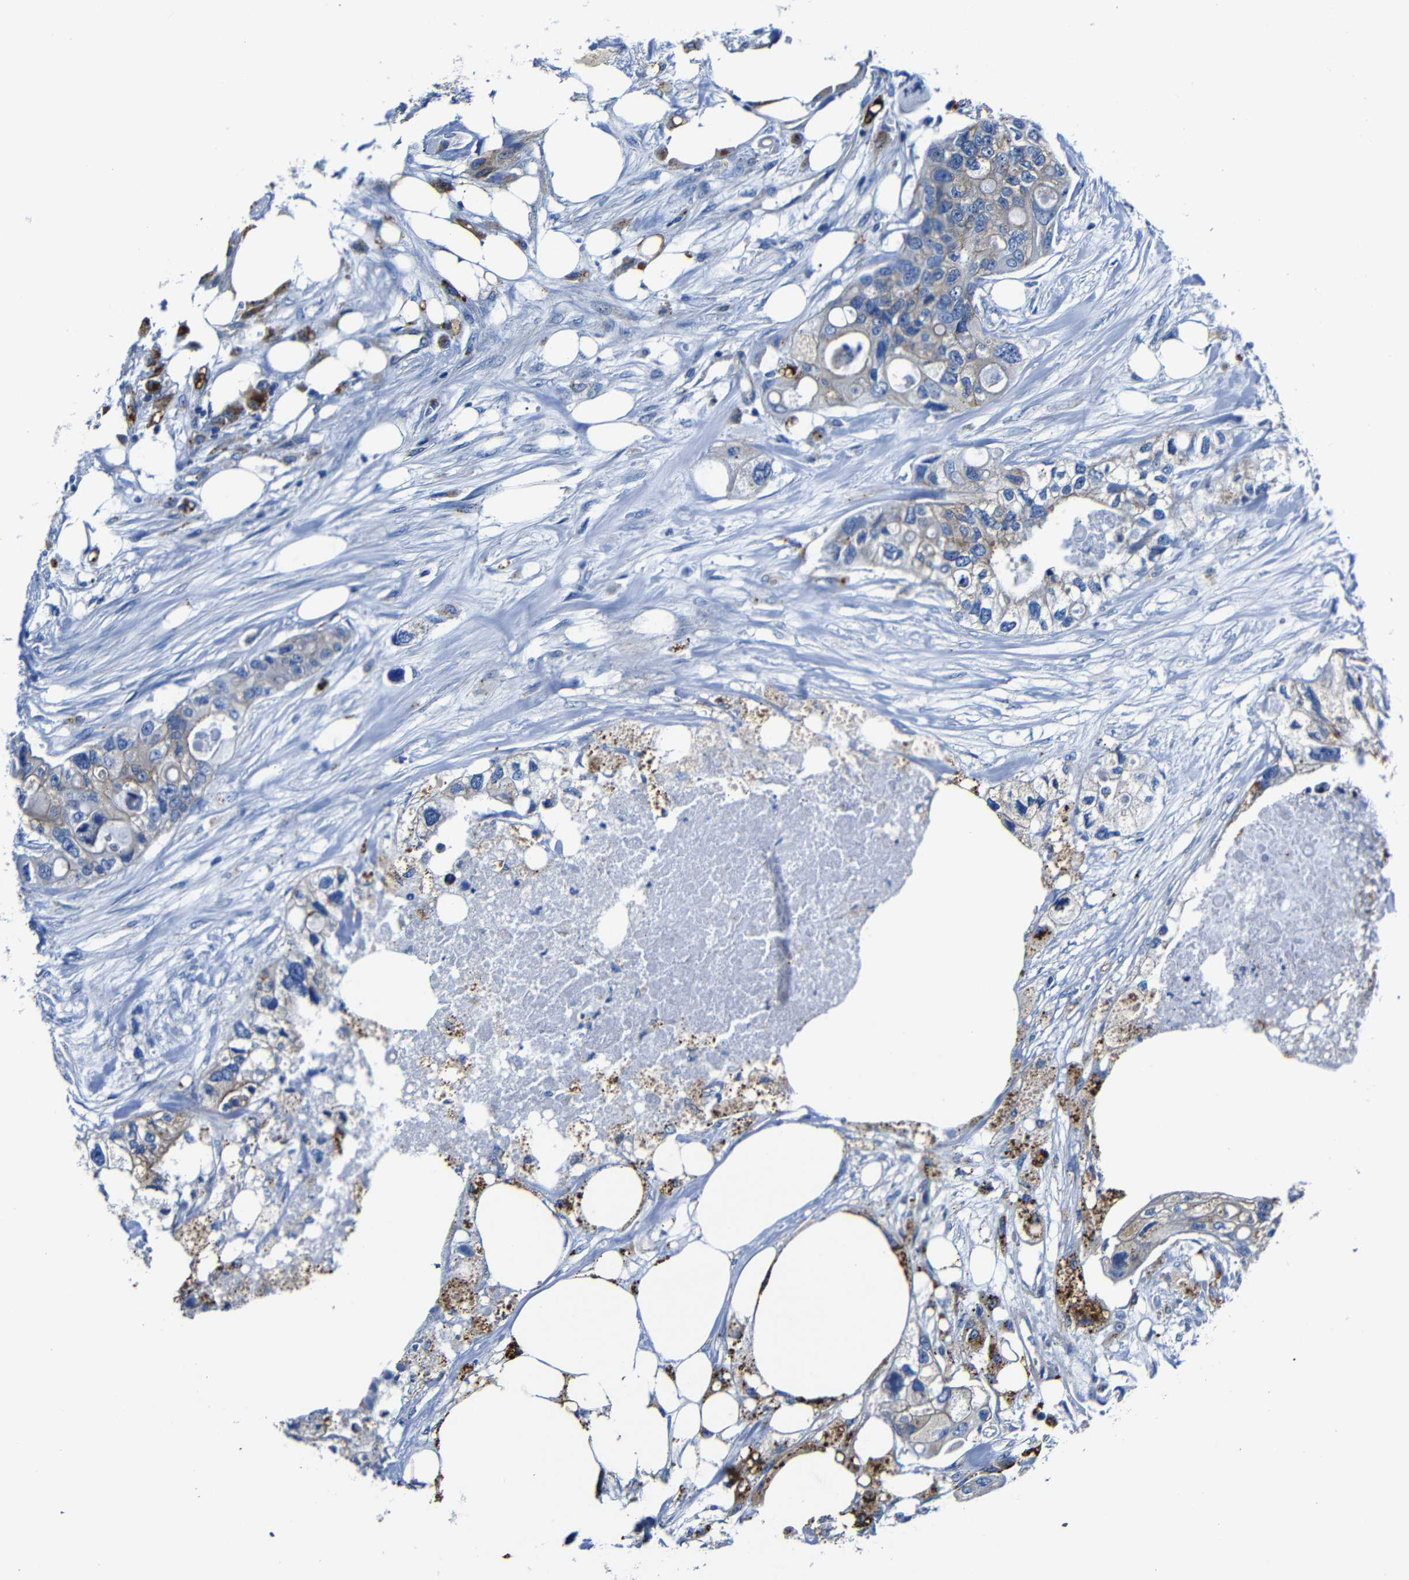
{"staining": {"intensity": "moderate", "quantity": "25%-75%", "location": "cytoplasmic/membranous"}, "tissue": "colorectal cancer", "cell_type": "Tumor cells", "image_type": "cancer", "snomed": [{"axis": "morphology", "description": "Adenocarcinoma, NOS"}, {"axis": "topography", "description": "Colon"}], "caption": "Immunohistochemical staining of colorectal cancer demonstrates medium levels of moderate cytoplasmic/membranous protein positivity in about 25%-75% of tumor cells. The protein of interest is stained brown, and the nuclei are stained in blue (DAB IHC with brightfield microscopy, high magnification).", "gene": "GIMAP2", "patient": {"sex": "female", "age": 57}}